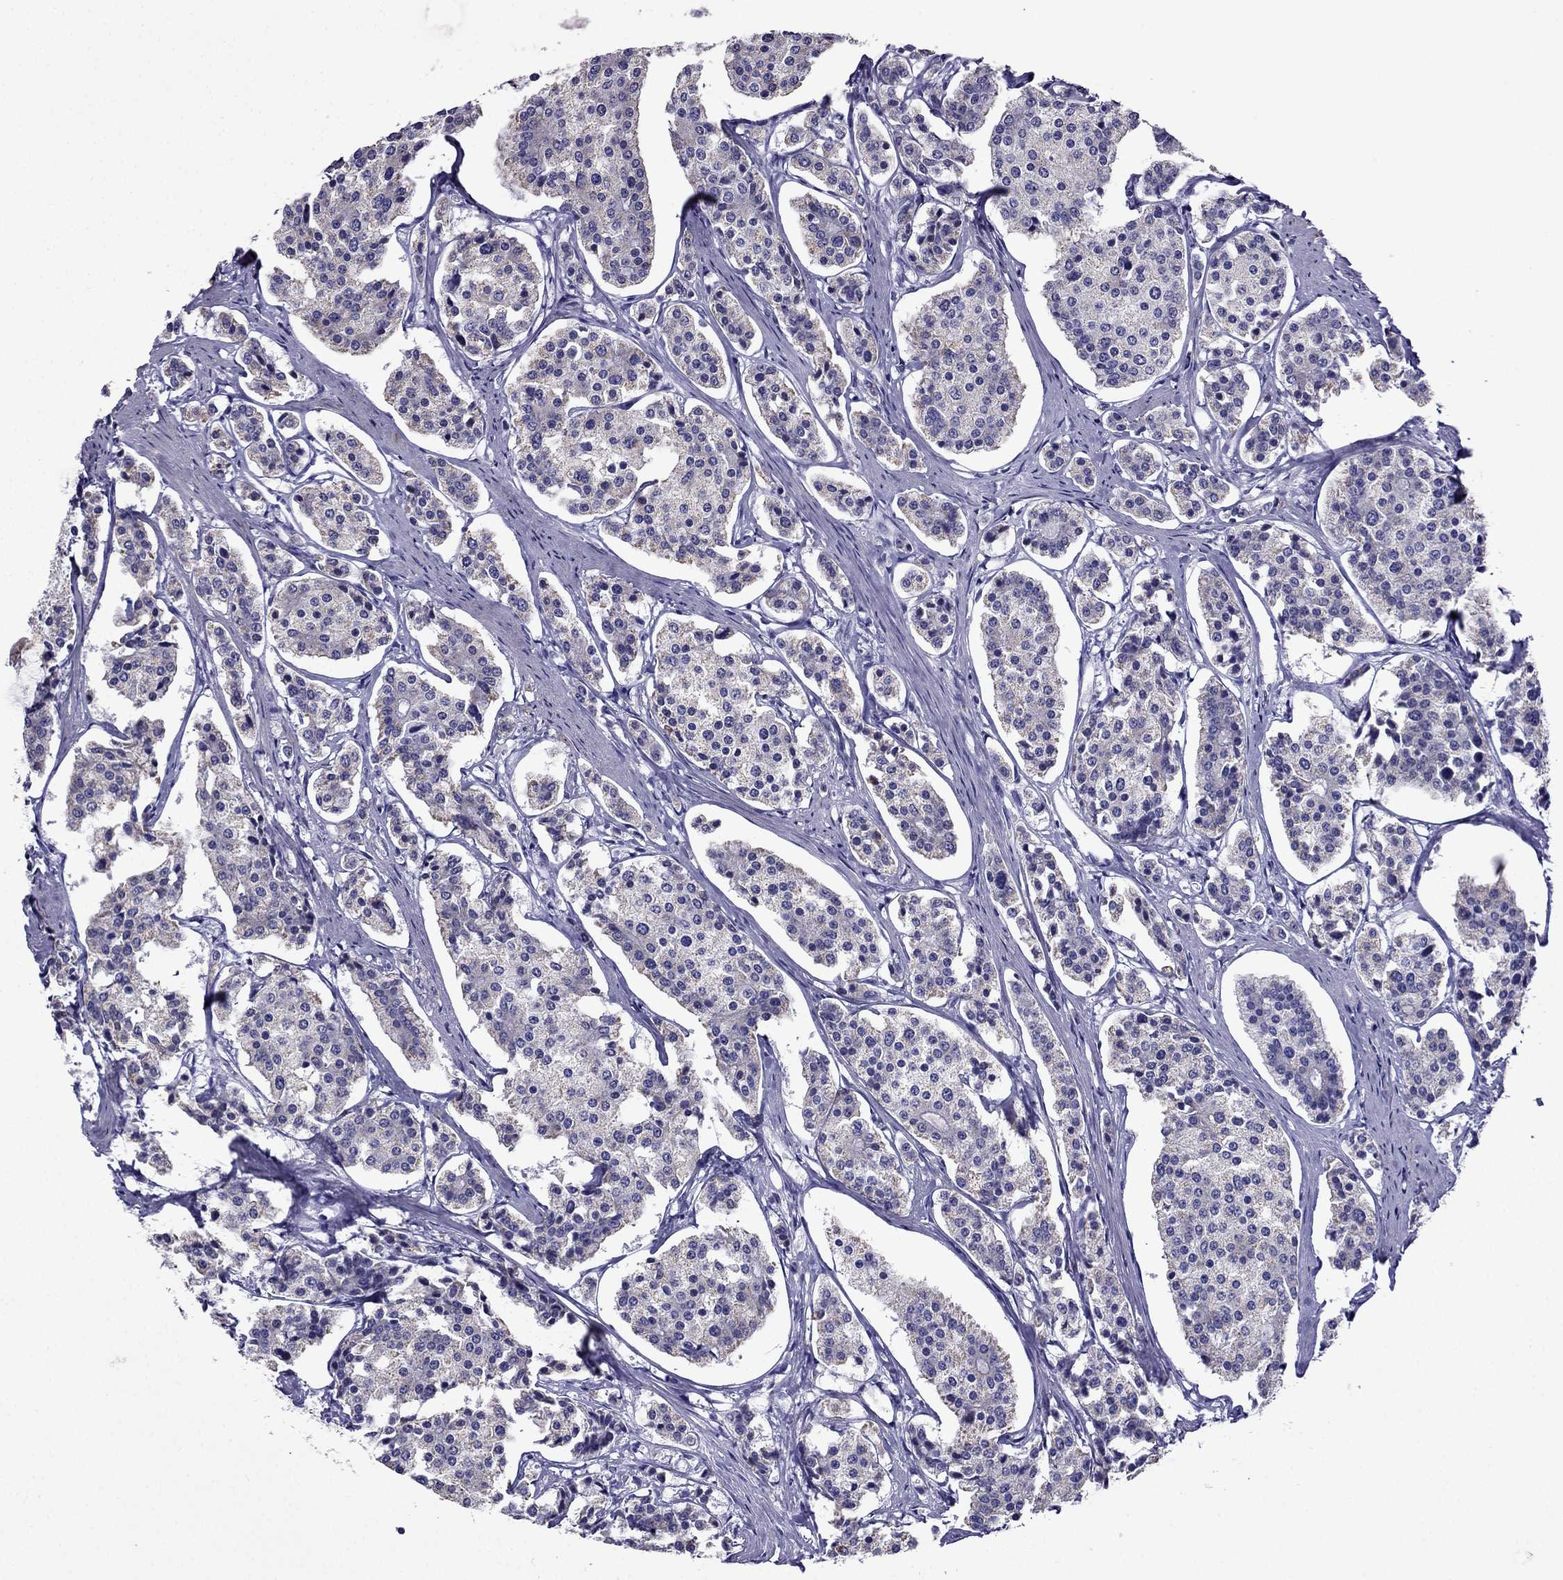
{"staining": {"intensity": "negative", "quantity": "none", "location": "none"}, "tissue": "carcinoid", "cell_type": "Tumor cells", "image_type": "cancer", "snomed": [{"axis": "morphology", "description": "Carcinoid, malignant, NOS"}, {"axis": "topography", "description": "Small intestine"}], "caption": "Photomicrograph shows no significant protein positivity in tumor cells of carcinoid.", "gene": "DSC1", "patient": {"sex": "female", "age": 65}}